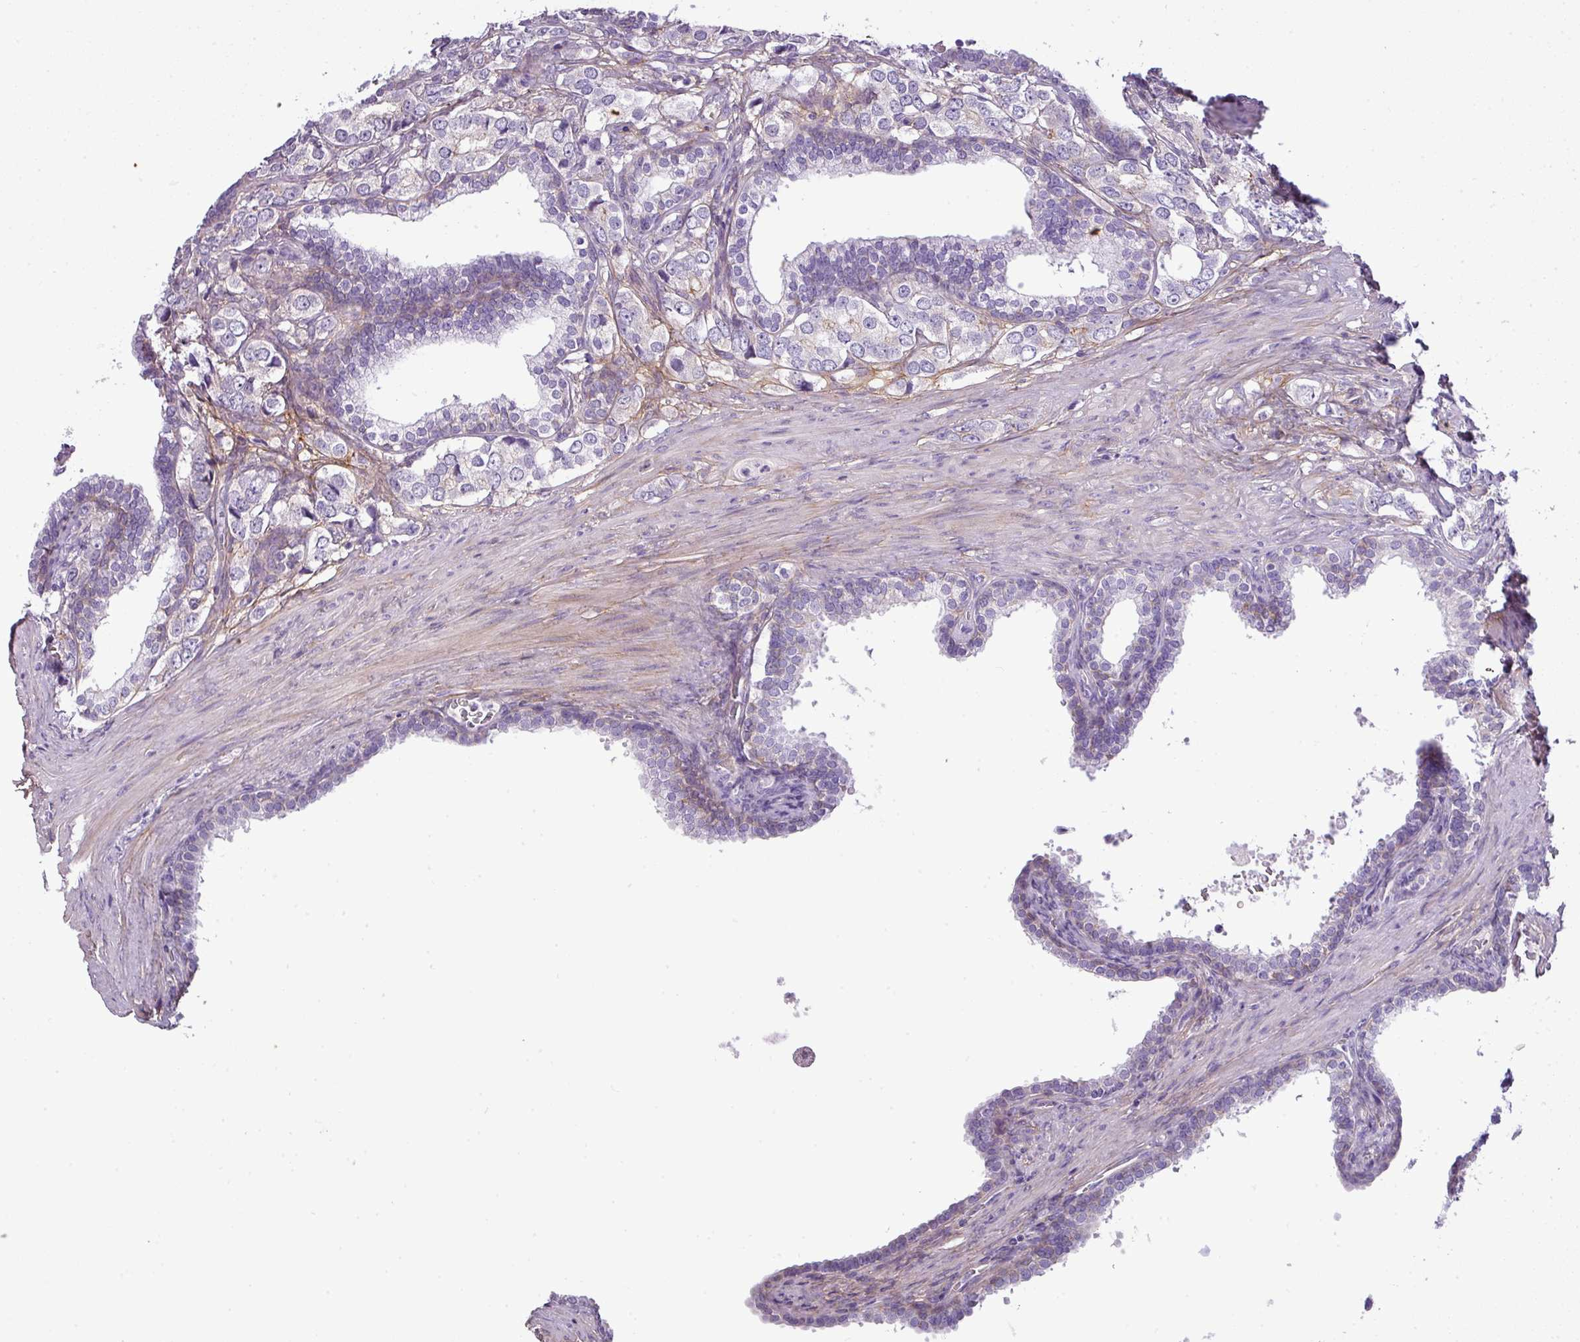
{"staining": {"intensity": "negative", "quantity": "none", "location": "none"}, "tissue": "prostate cancer", "cell_type": "Tumor cells", "image_type": "cancer", "snomed": [{"axis": "morphology", "description": "Adenocarcinoma, High grade"}, {"axis": "topography", "description": "Prostate"}], "caption": "There is no significant positivity in tumor cells of prostate cancer (adenocarcinoma (high-grade)). Nuclei are stained in blue.", "gene": "PARD6G", "patient": {"sex": "male", "age": 66}}